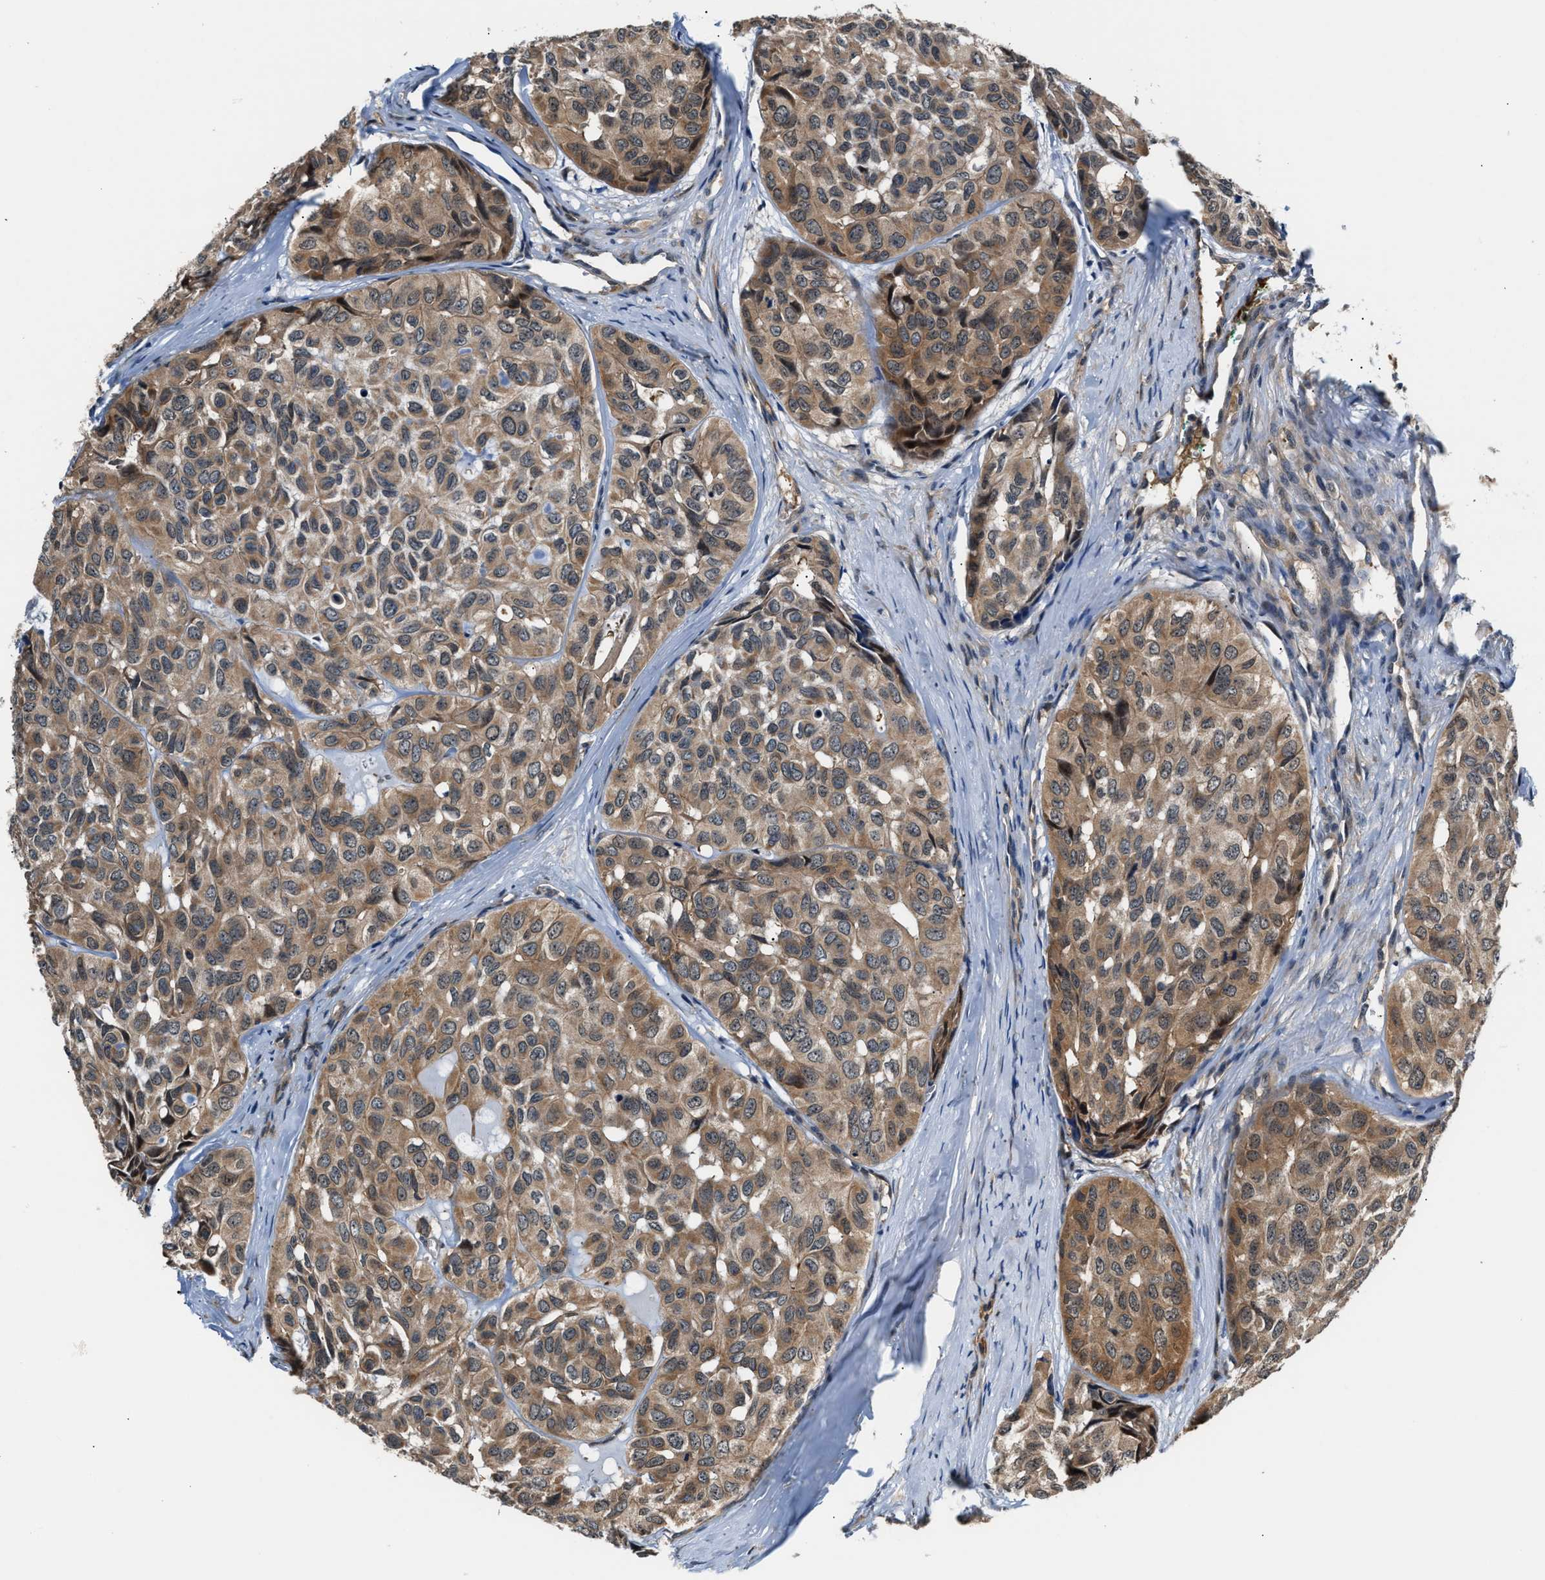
{"staining": {"intensity": "moderate", "quantity": ">75%", "location": "cytoplasmic/membranous"}, "tissue": "head and neck cancer", "cell_type": "Tumor cells", "image_type": "cancer", "snomed": [{"axis": "morphology", "description": "Adenocarcinoma, NOS"}, {"axis": "topography", "description": "Salivary gland, NOS"}, {"axis": "topography", "description": "Head-Neck"}], "caption": "A brown stain shows moderate cytoplasmic/membranous staining of a protein in head and neck cancer (adenocarcinoma) tumor cells. (Stains: DAB (3,3'-diaminobenzidine) in brown, nuclei in blue, Microscopy: brightfield microscopy at high magnification).", "gene": "TUT7", "patient": {"sex": "female", "age": 76}}